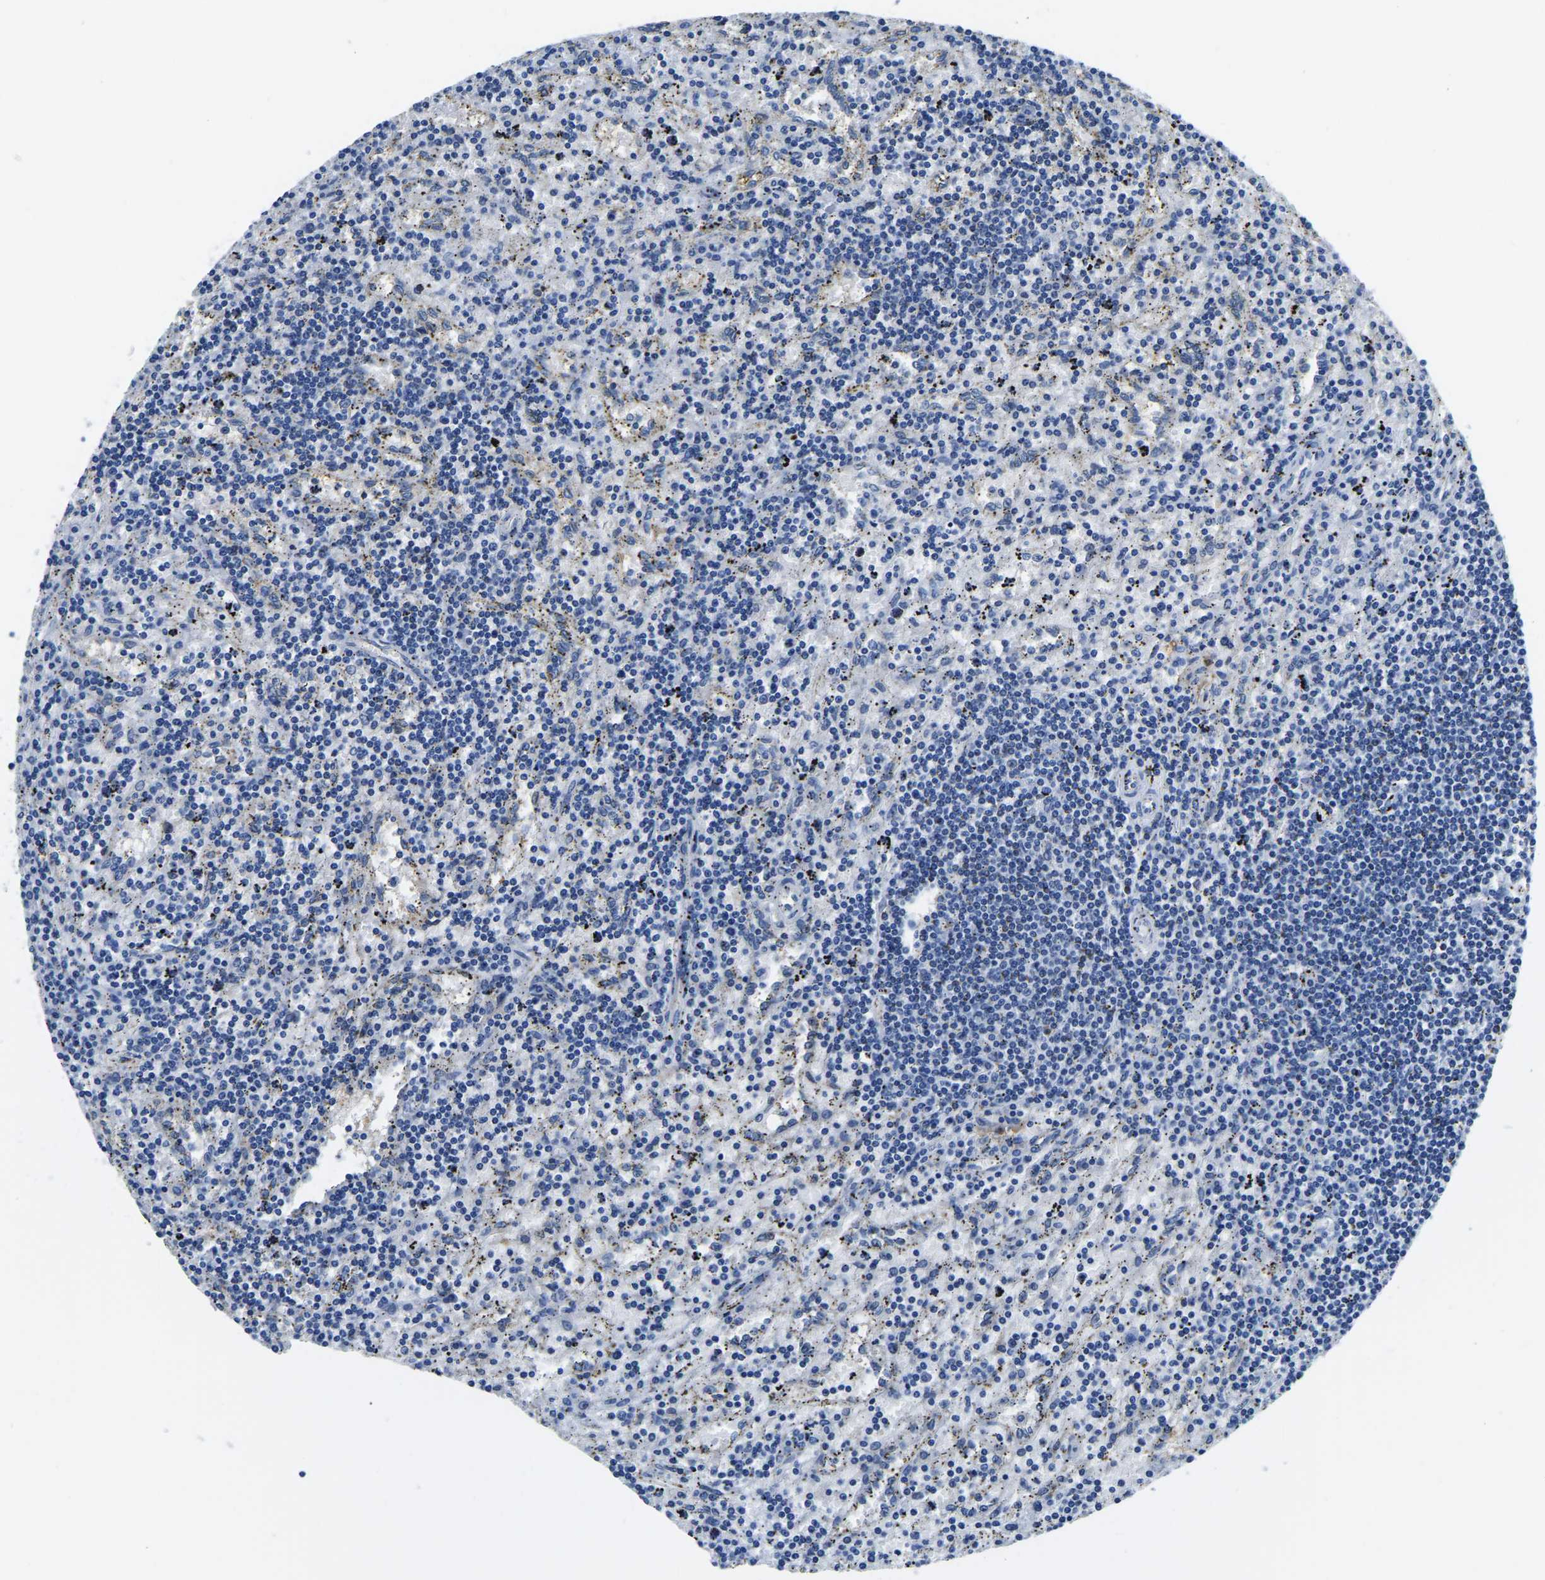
{"staining": {"intensity": "negative", "quantity": "none", "location": "none"}, "tissue": "lymphoma", "cell_type": "Tumor cells", "image_type": "cancer", "snomed": [{"axis": "morphology", "description": "Malignant lymphoma, non-Hodgkin's type, Low grade"}, {"axis": "topography", "description": "Spleen"}], "caption": "Protein analysis of lymphoma demonstrates no significant positivity in tumor cells.", "gene": "ZDHHC13", "patient": {"sex": "male", "age": 76}}